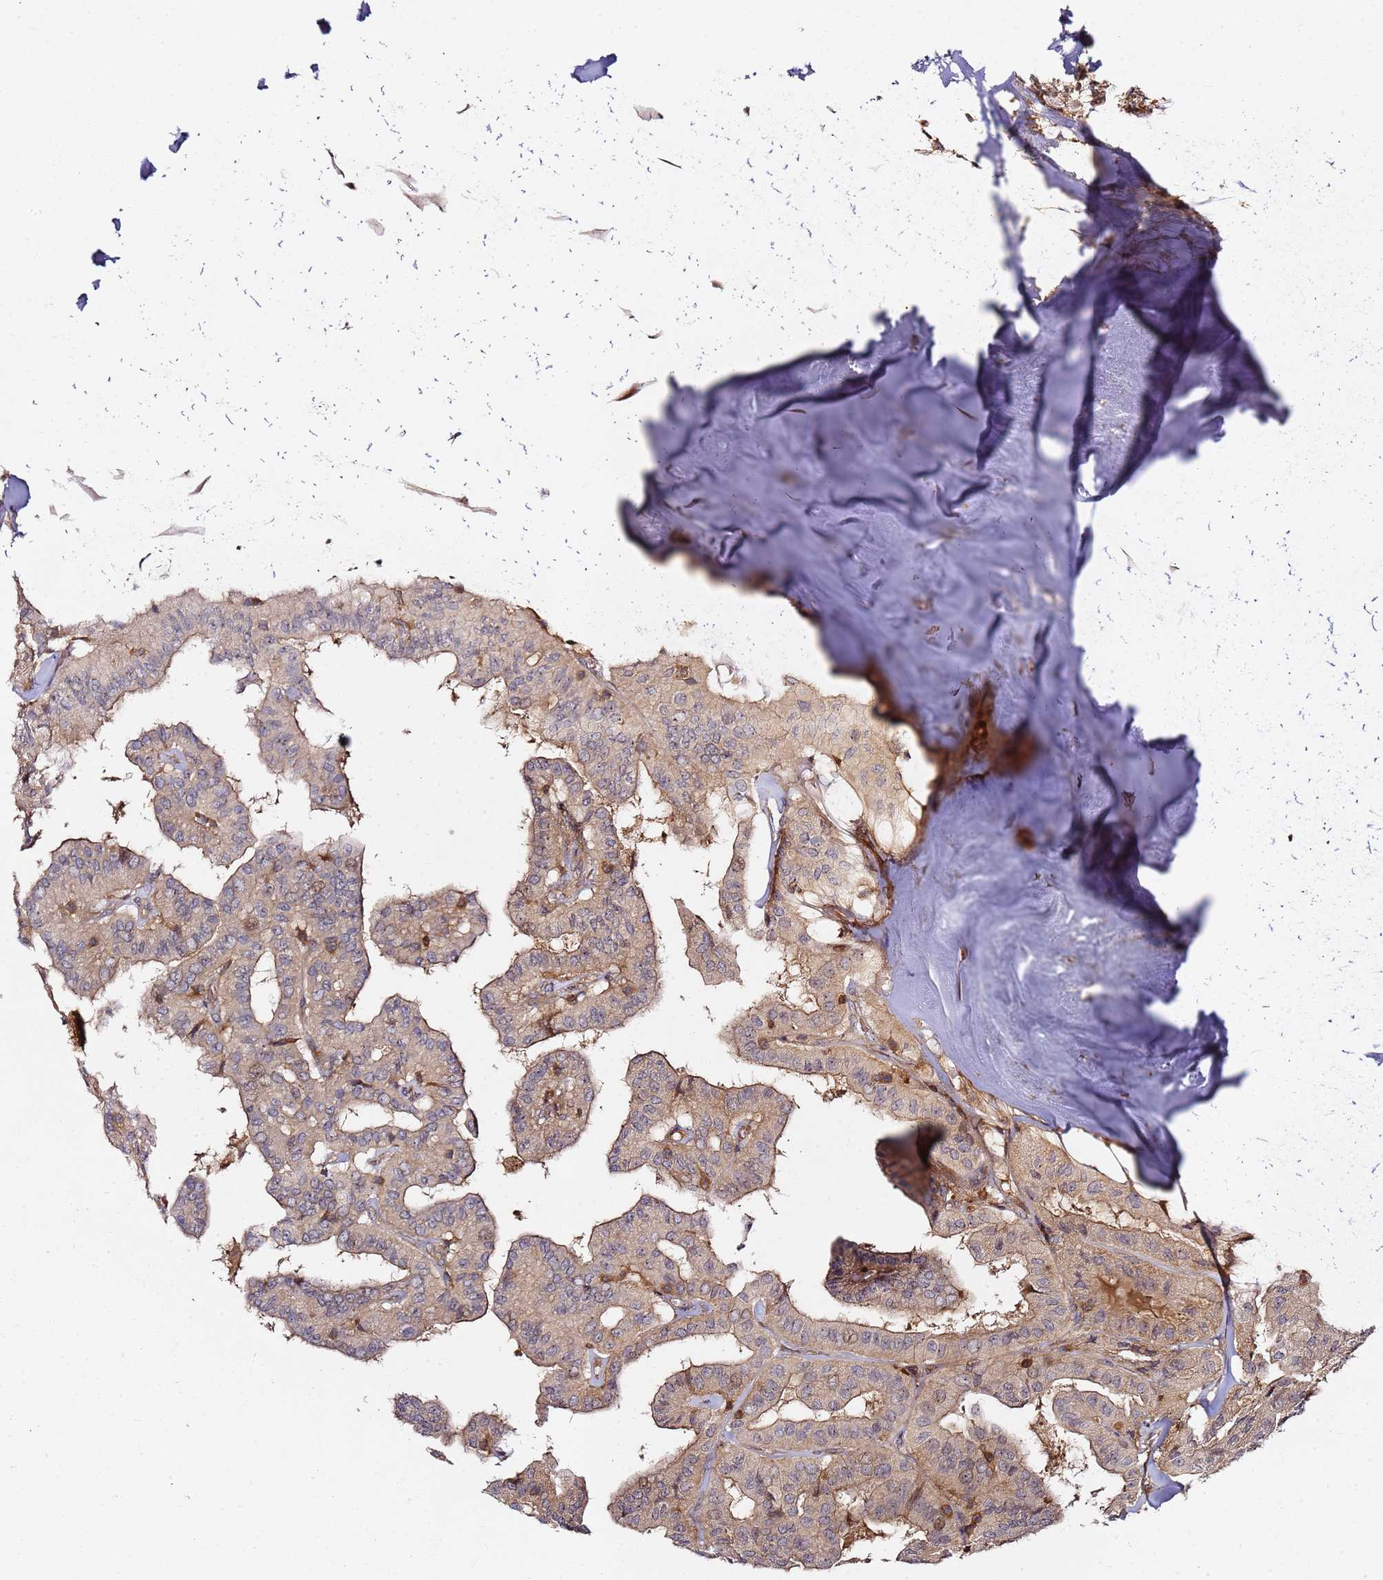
{"staining": {"intensity": "weak", "quantity": "25%-75%", "location": "cytoplasmic/membranous"}, "tissue": "thyroid cancer", "cell_type": "Tumor cells", "image_type": "cancer", "snomed": [{"axis": "morphology", "description": "Papillary adenocarcinoma, NOS"}, {"axis": "topography", "description": "Thyroid gland"}], "caption": "A micrograph of human thyroid cancer (papillary adenocarcinoma) stained for a protein reveals weak cytoplasmic/membranous brown staining in tumor cells.", "gene": "PRMT7", "patient": {"sex": "female", "age": 59}}